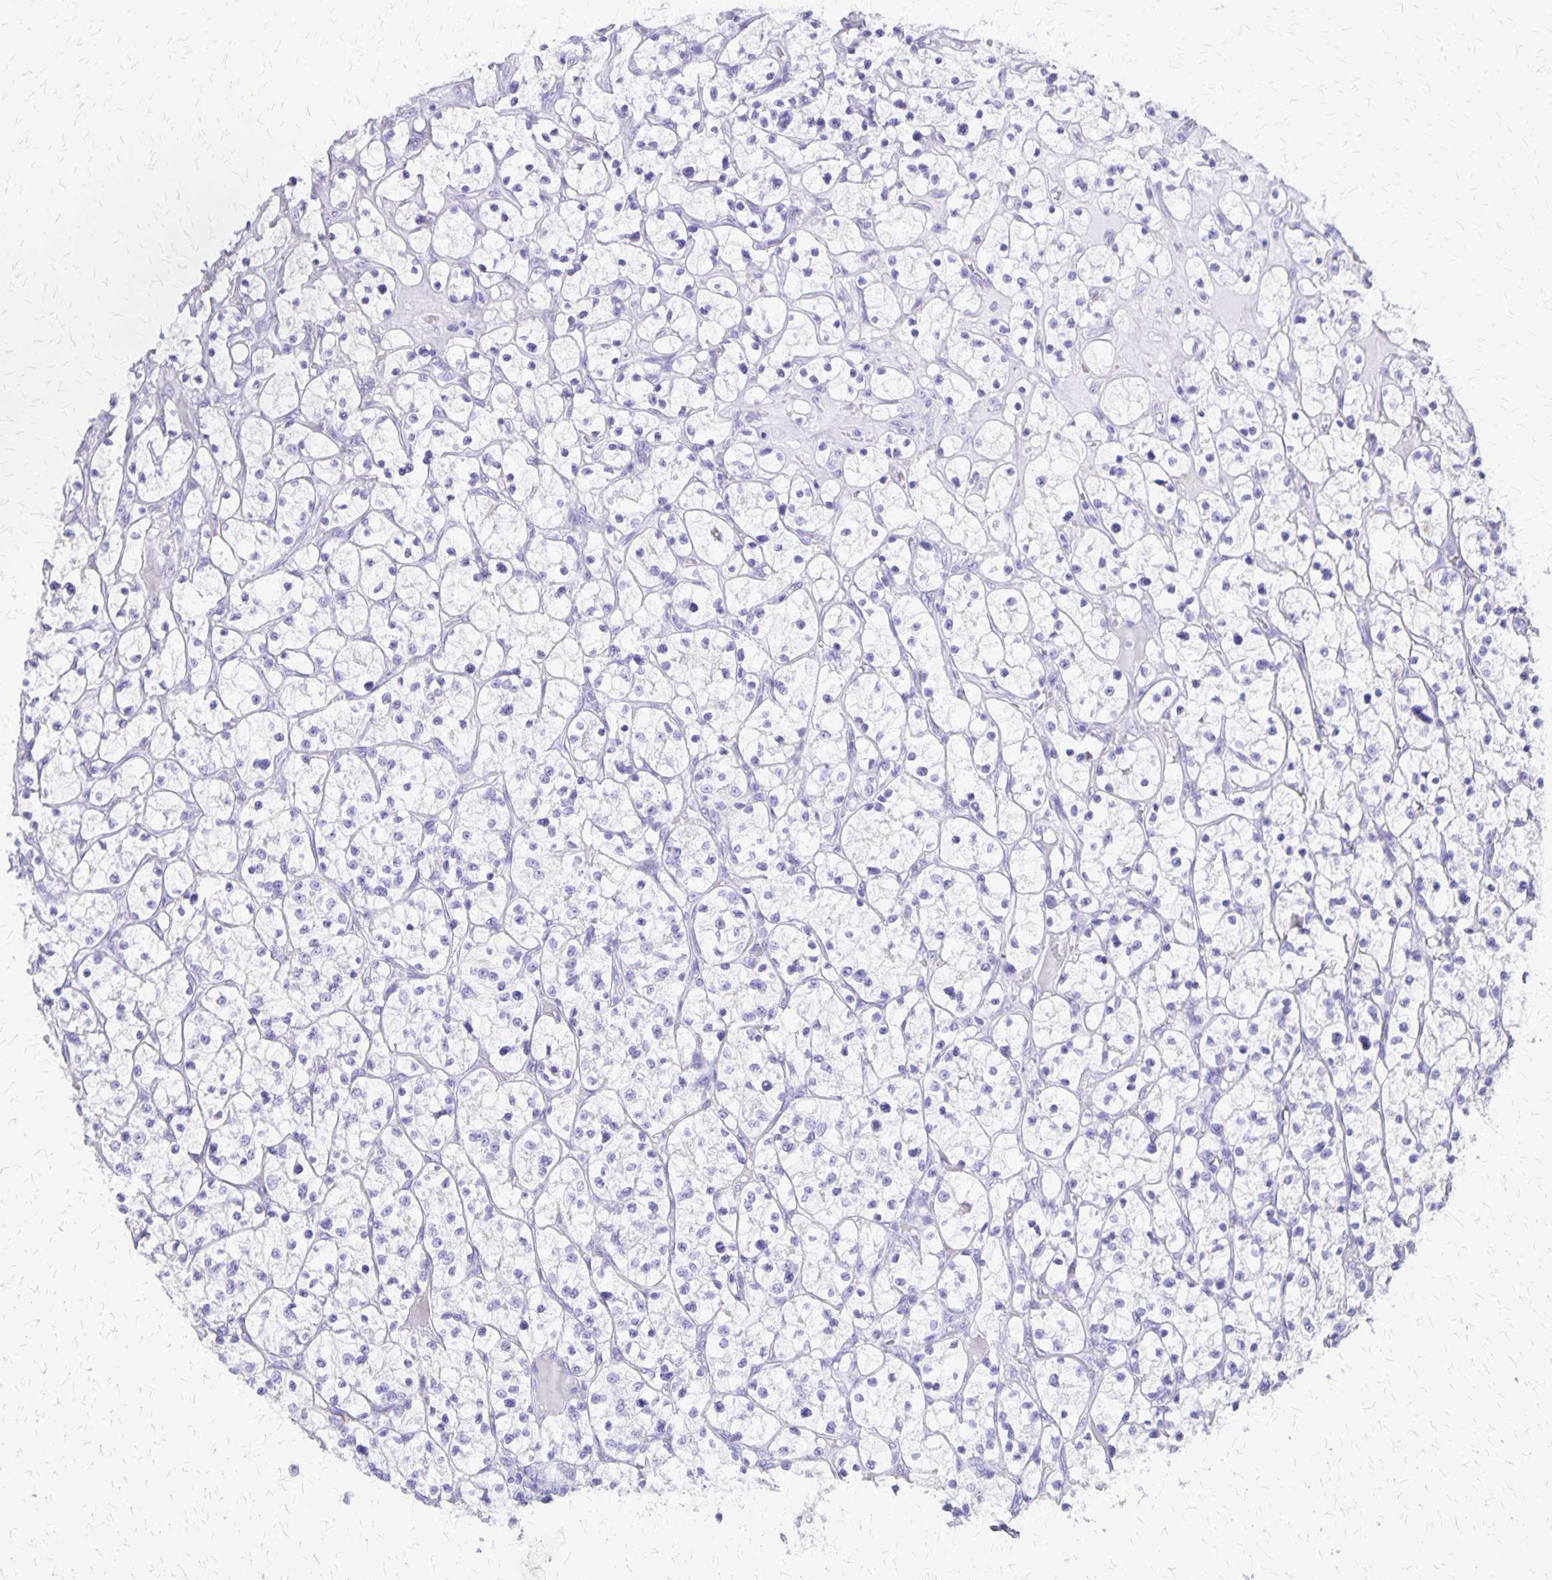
{"staining": {"intensity": "negative", "quantity": "none", "location": "none"}, "tissue": "renal cancer", "cell_type": "Tumor cells", "image_type": "cancer", "snomed": [{"axis": "morphology", "description": "Adenocarcinoma, NOS"}, {"axis": "topography", "description": "Kidney"}], "caption": "Protein analysis of renal cancer shows no significant positivity in tumor cells.", "gene": "SLC13A2", "patient": {"sex": "female", "age": 64}}